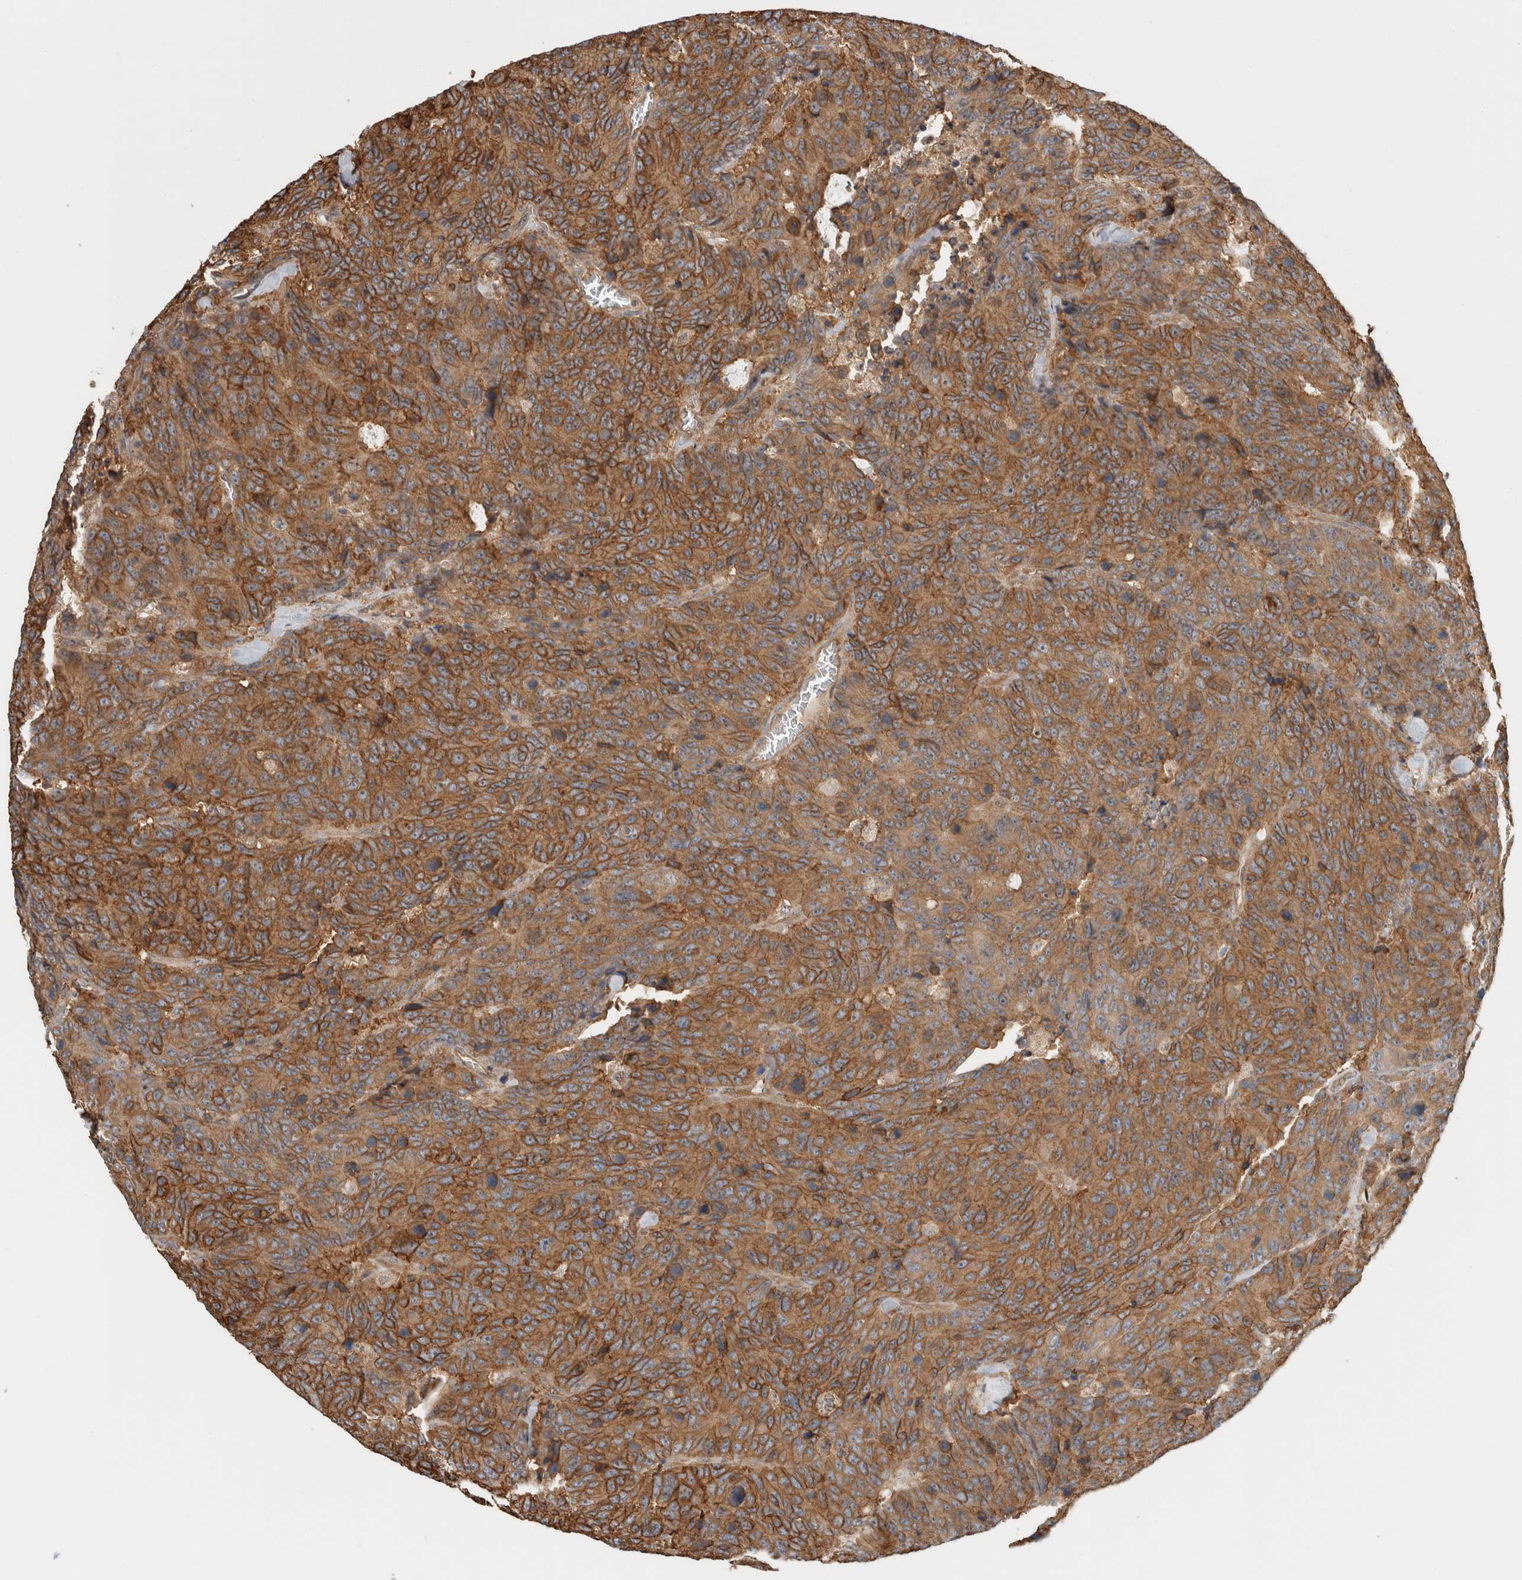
{"staining": {"intensity": "moderate", "quantity": ">75%", "location": "cytoplasmic/membranous"}, "tissue": "colorectal cancer", "cell_type": "Tumor cells", "image_type": "cancer", "snomed": [{"axis": "morphology", "description": "Adenocarcinoma, NOS"}, {"axis": "topography", "description": "Colon"}], "caption": "Adenocarcinoma (colorectal) stained for a protein demonstrates moderate cytoplasmic/membranous positivity in tumor cells.", "gene": "PFDN4", "patient": {"sex": "female", "age": 86}}